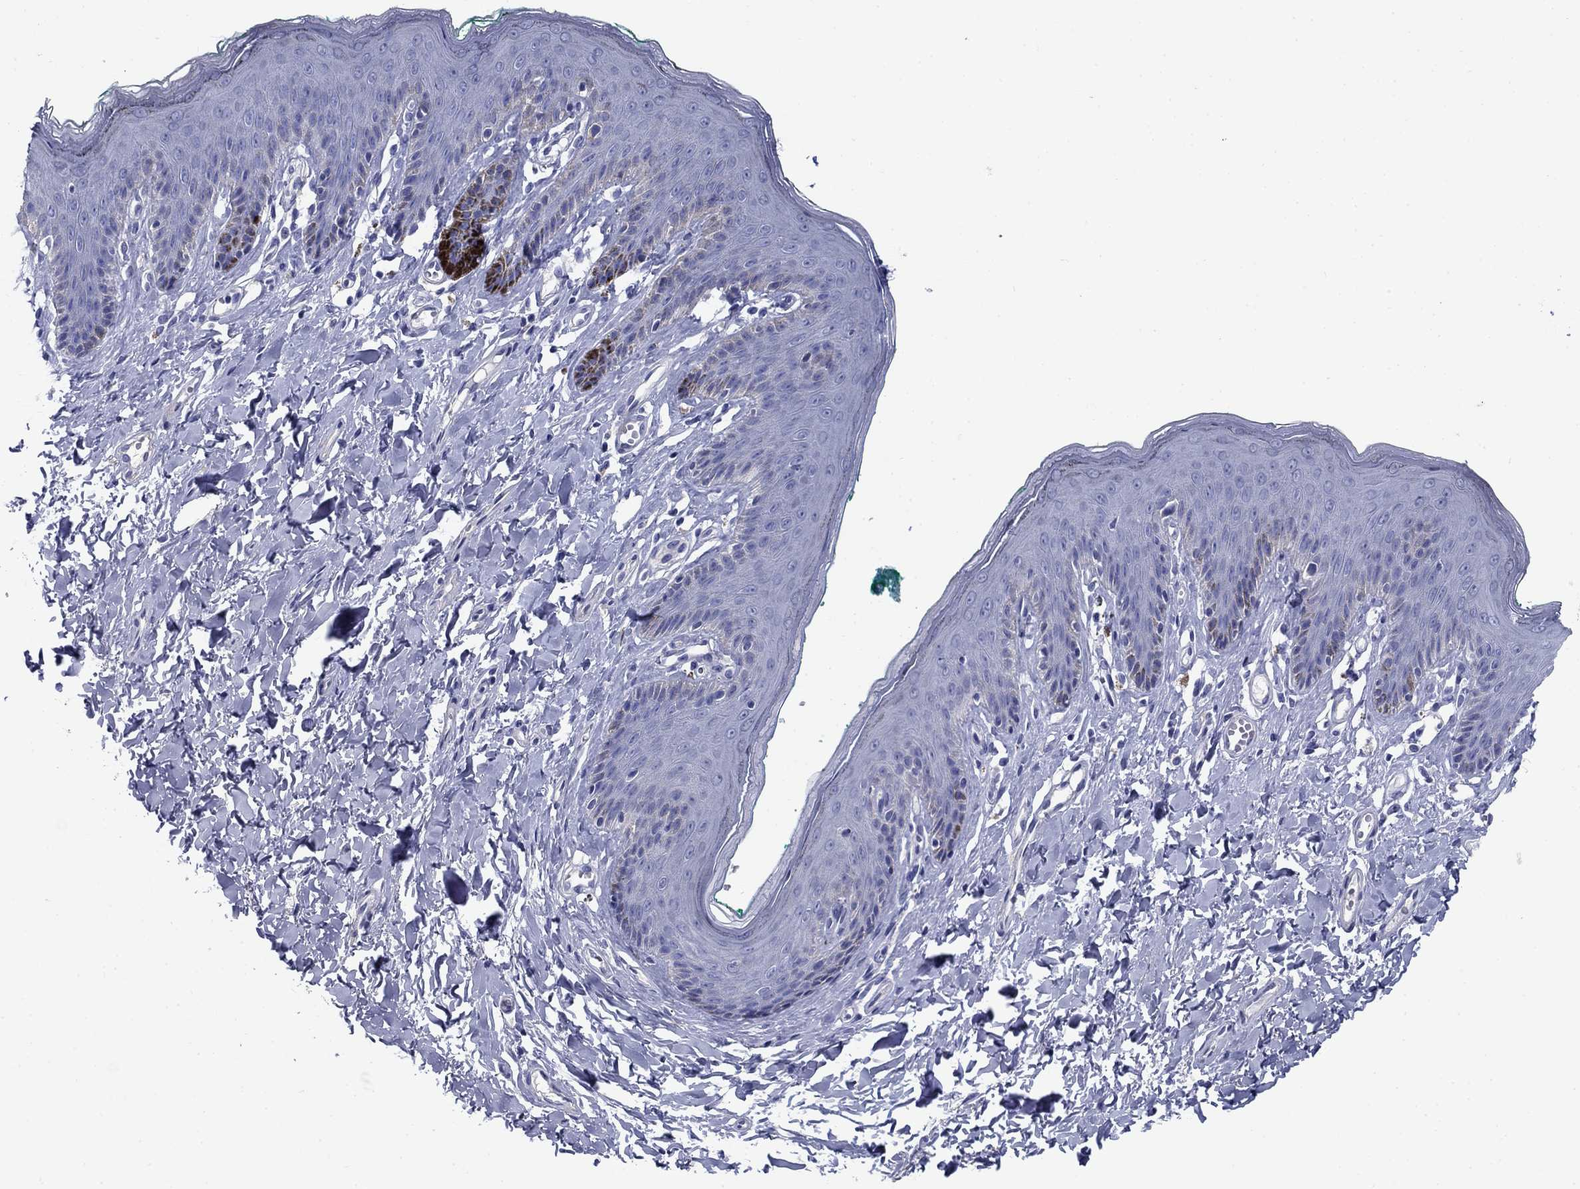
{"staining": {"intensity": "negative", "quantity": "none", "location": "none"}, "tissue": "skin", "cell_type": "Epidermal cells", "image_type": "normal", "snomed": [{"axis": "morphology", "description": "Normal tissue, NOS"}, {"axis": "topography", "description": "Vulva"}], "caption": "DAB immunohistochemical staining of unremarkable skin displays no significant expression in epidermal cells. The staining was performed using DAB (3,3'-diaminobenzidine) to visualize the protein expression in brown, while the nuclei were stained in blue with hematoxylin (Magnification: 20x).", "gene": "PRKCG", "patient": {"sex": "female", "age": 66}}